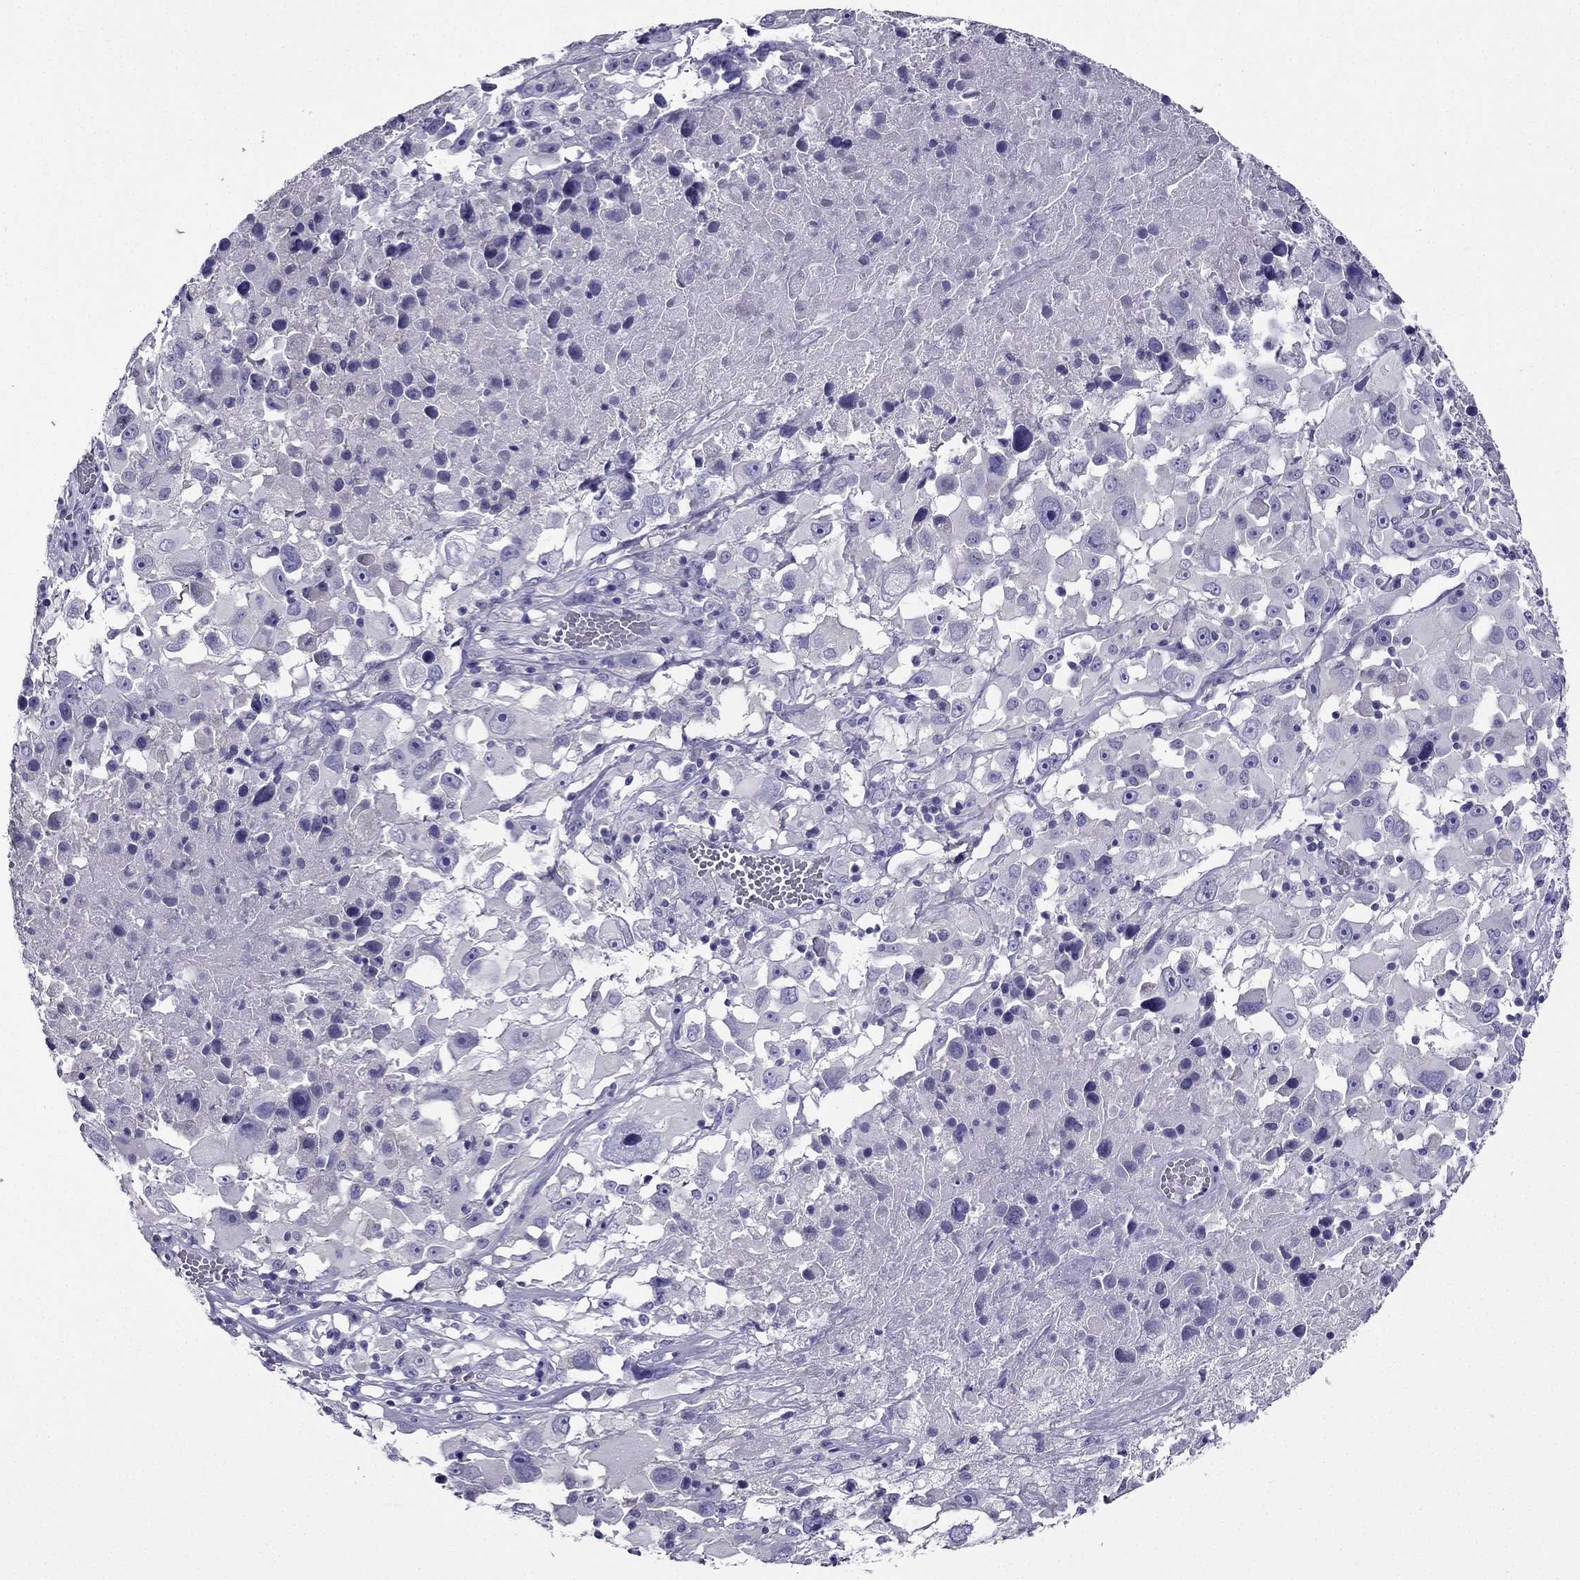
{"staining": {"intensity": "negative", "quantity": "none", "location": "none"}, "tissue": "melanoma", "cell_type": "Tumor cells", "image_type": "cancer", "snomed": [{"axis": "morphology", "description": "Malignant melanoma, Metastatic site"}, {"axis": "topography", "description": "Soft tissue"}], "caption": "High power microscopy photomicrograph of an IHC image of melanoma, revealing no significant expression in tumor cells.", "gene": "ZNF541", "patient": {"sex": "male", "age": 50}}